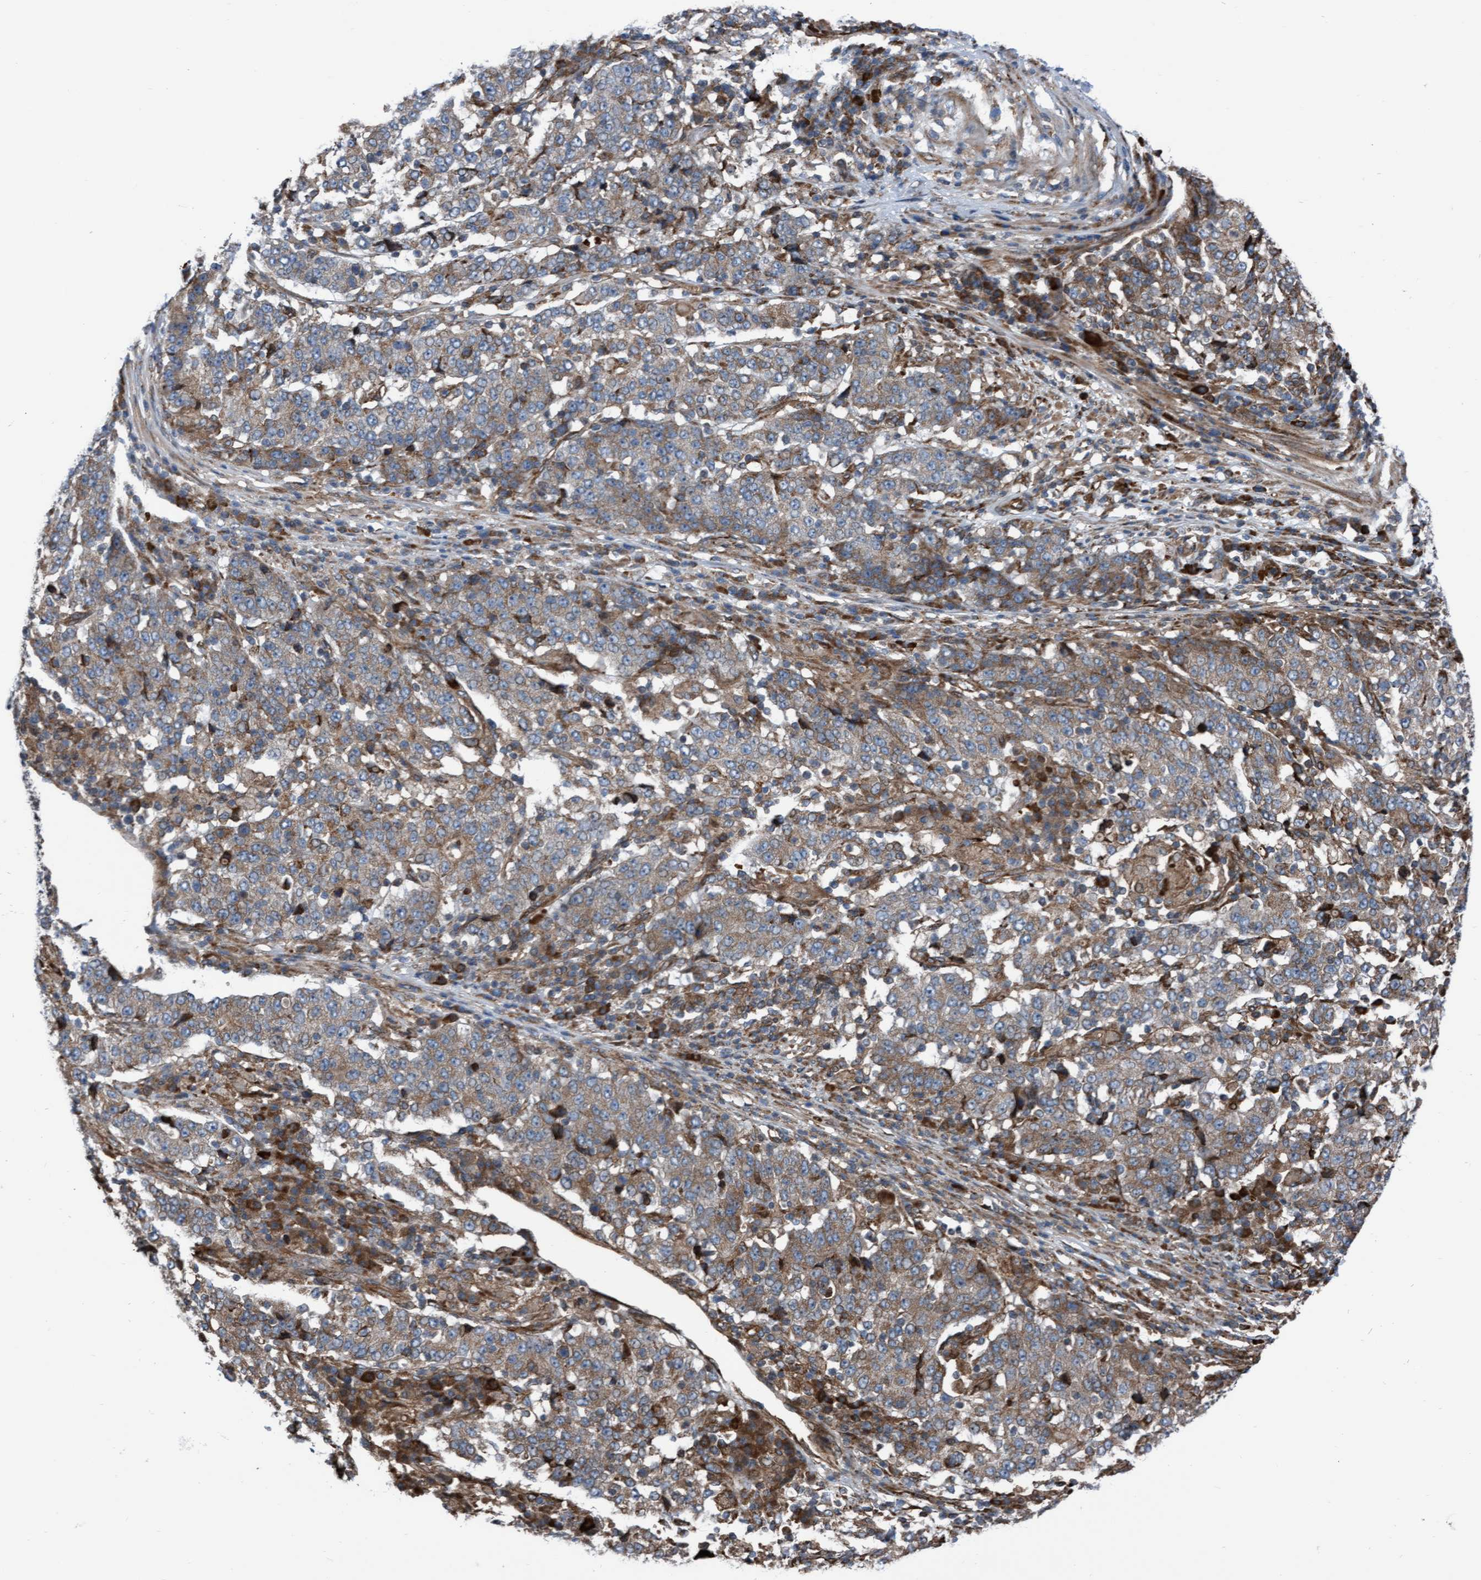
{"staining": {"intensity": "weak", "quantity": ">75%", "location": "cytoplasmic/membranous"}, "tissue": "stomach cancer", "cell_type": "Tumor cells", "image_type": "cancer", "snomed": [{"axis": "morphology", "description": "Adenocarcinoma, NOS"}, {"axis": "topography", "description": "Stomach"}], "caption": "Immunohistochemistry of stomach cancer exhibits low levels of weak cytoplasmic/membranous staining in approximately >75% of tumor cells. The staining was performed using DAB (3,3'-diaminobenzidine) to visualize the protein expression in brown, while the nuclei were stained in blue with hematoxylin (Magnification: 20x).", "gene": "RAP1GAP2", "patient": {"sex": "male", "age": 59}}